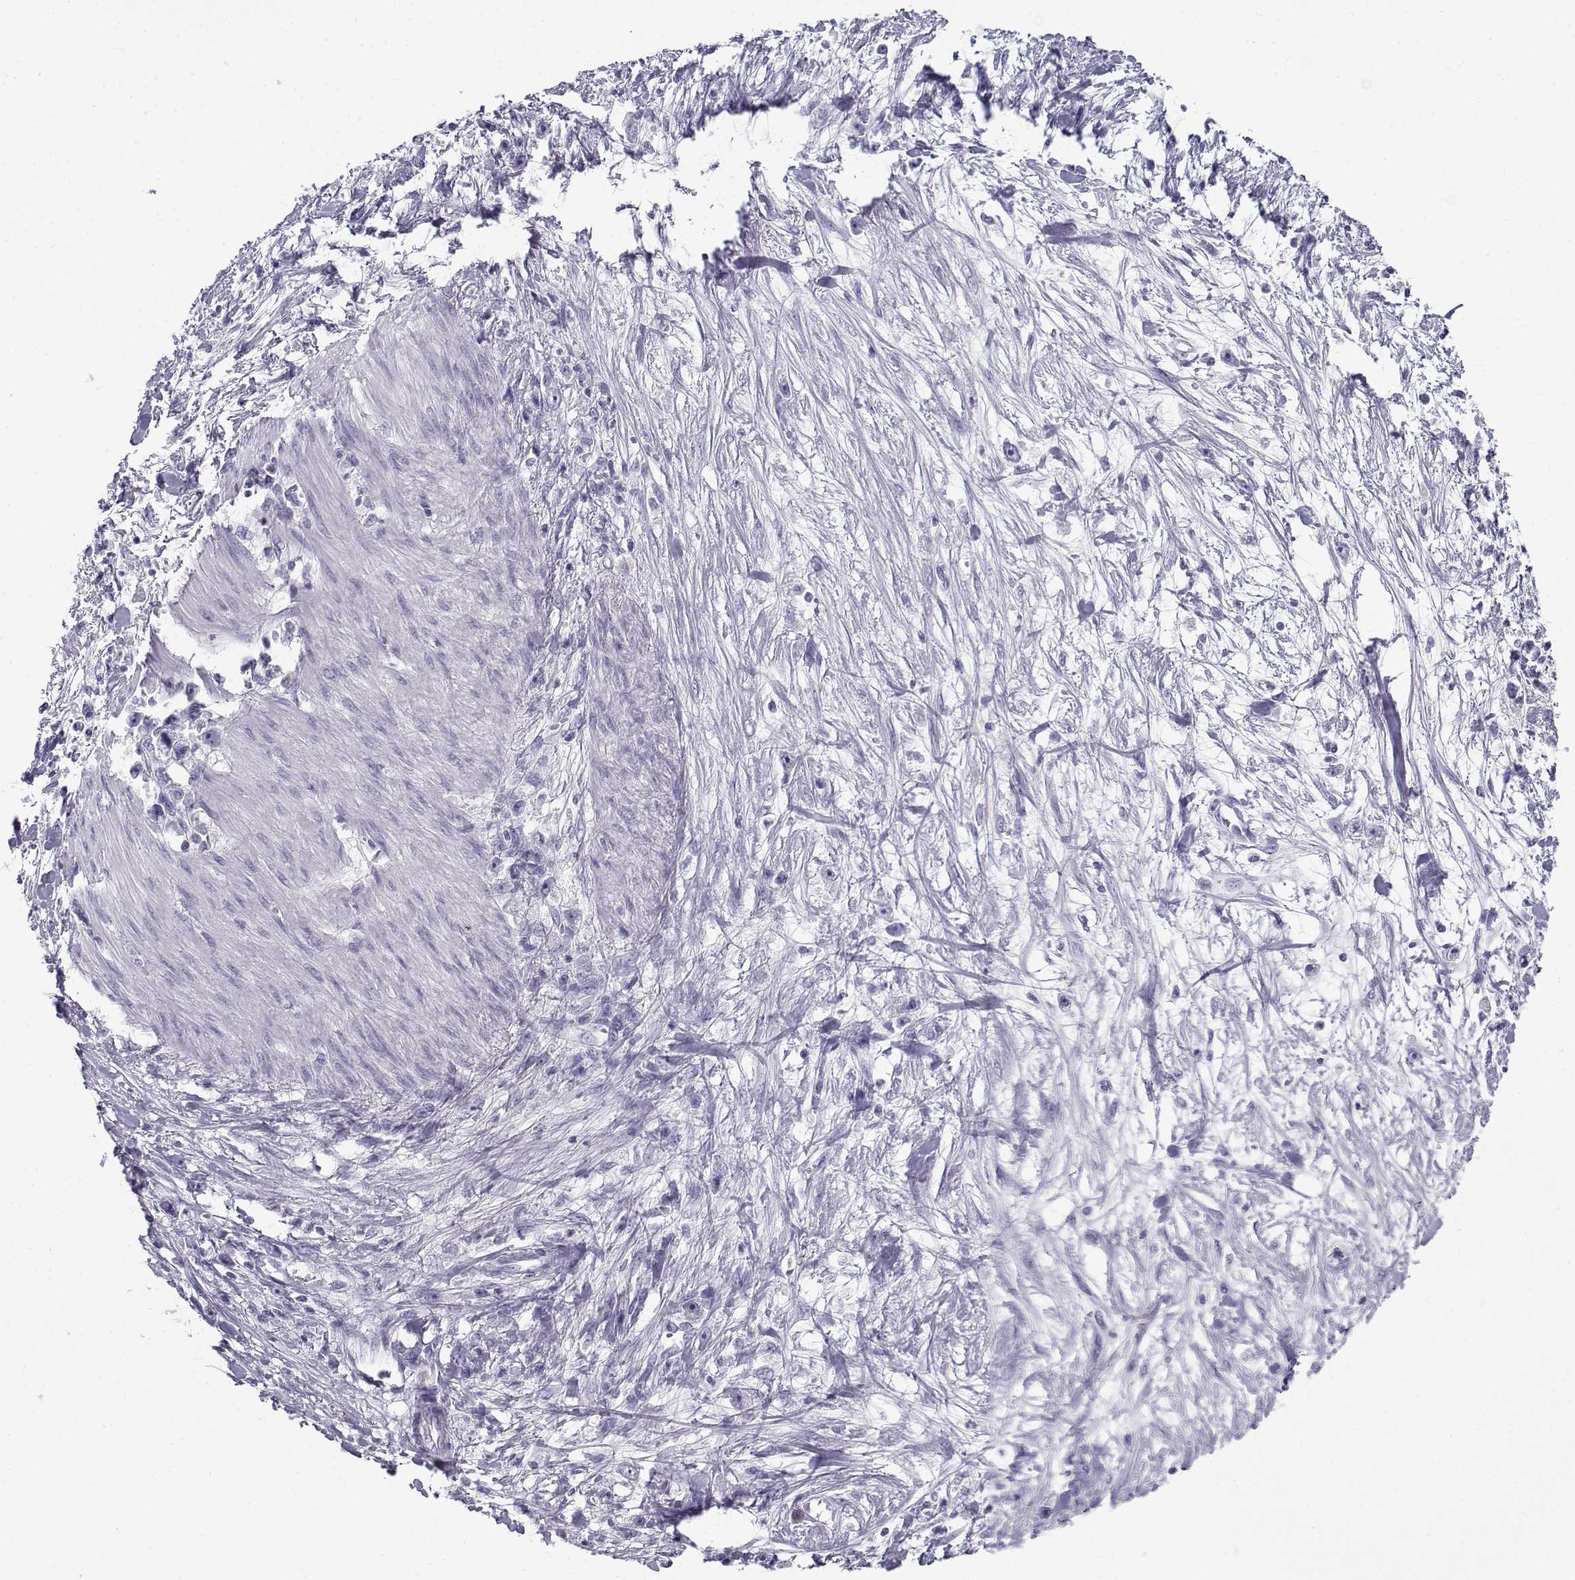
{"staining": {"intensity": "negative", "quantity": "none", "location": "none"}, "tissue": "stomach cancer", "cell_type": "Tumor cells", "image_type": "cancer", "snomed": [{"axis": "morphology", "description": "Adenocarcinoma, NOS"}, {"axis": "topography", "description": "Stomach"}], "caption": "Immunohistochemical staining of human stomach cancer shows no significant expression in tumor cells. (DAB immunohistochemistry (IHC) with hematoxylin counter stain).", "gene": "FAM166A", "patient": {"sex": "female", "age": 59}}